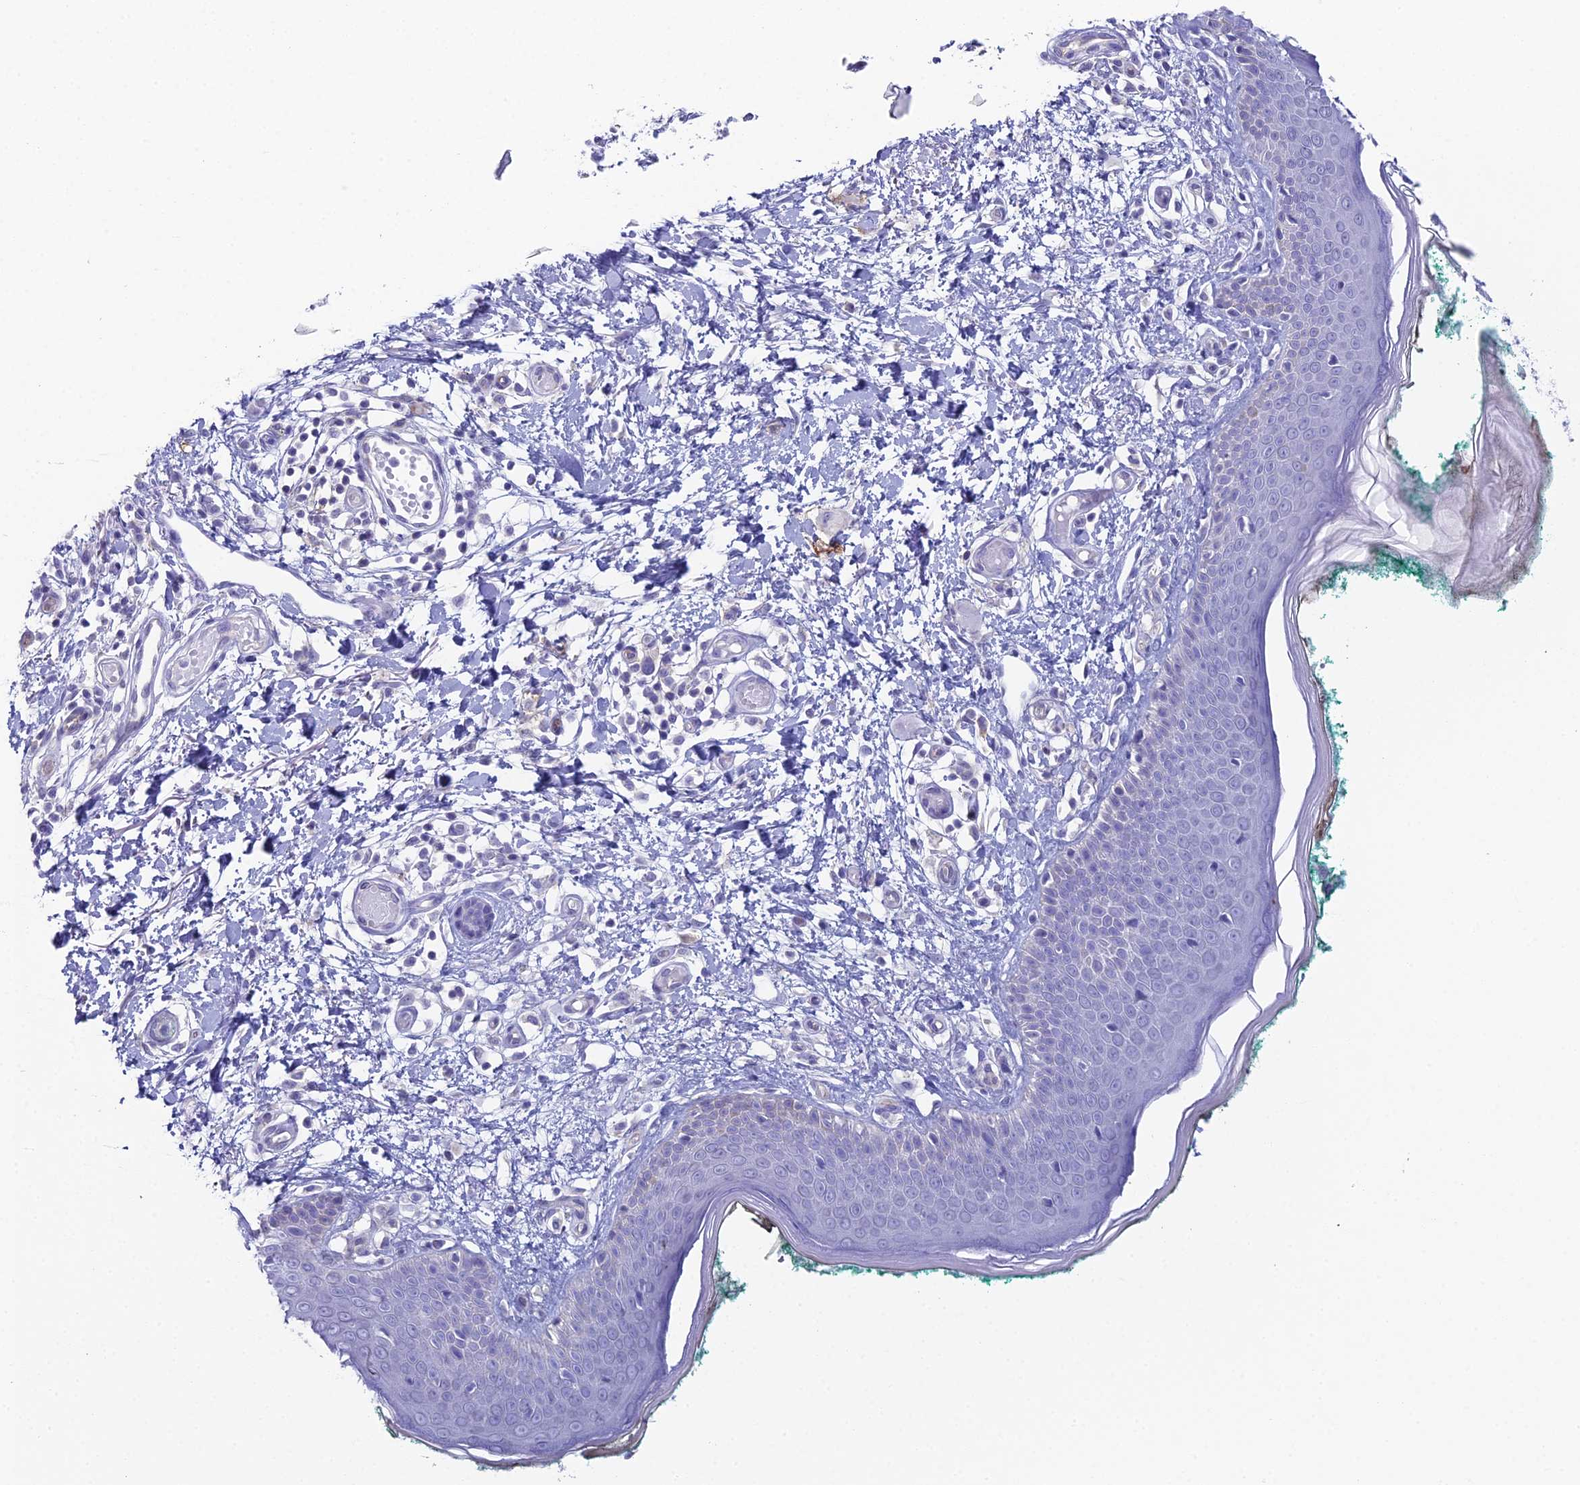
{"staining": {"intensity": "negative", "quantity": "none", "location": "none"}, "tissue": "skin", "cell_type": "Fibroblasts", "image_type": "normal", "snomed": [{"axis": "morphology", "description": "Normal tissue, NOS"}, {"axis": "morphology", "description": "Malignant melanoma, NOS"}, {"axis": "topography", "description": "Skin"}], "caption": "IHC histopathology image of unremarkable human skin stained for a protein (brown), which reveals no expression in fibroblasts. (Brightfield microscopy of DAB (3,3'-diaminobenzidine) immunohistochemistry (IHC) at high magnification).", "gene": "ACE", "patient": {"sex": "male", "age": 62}}